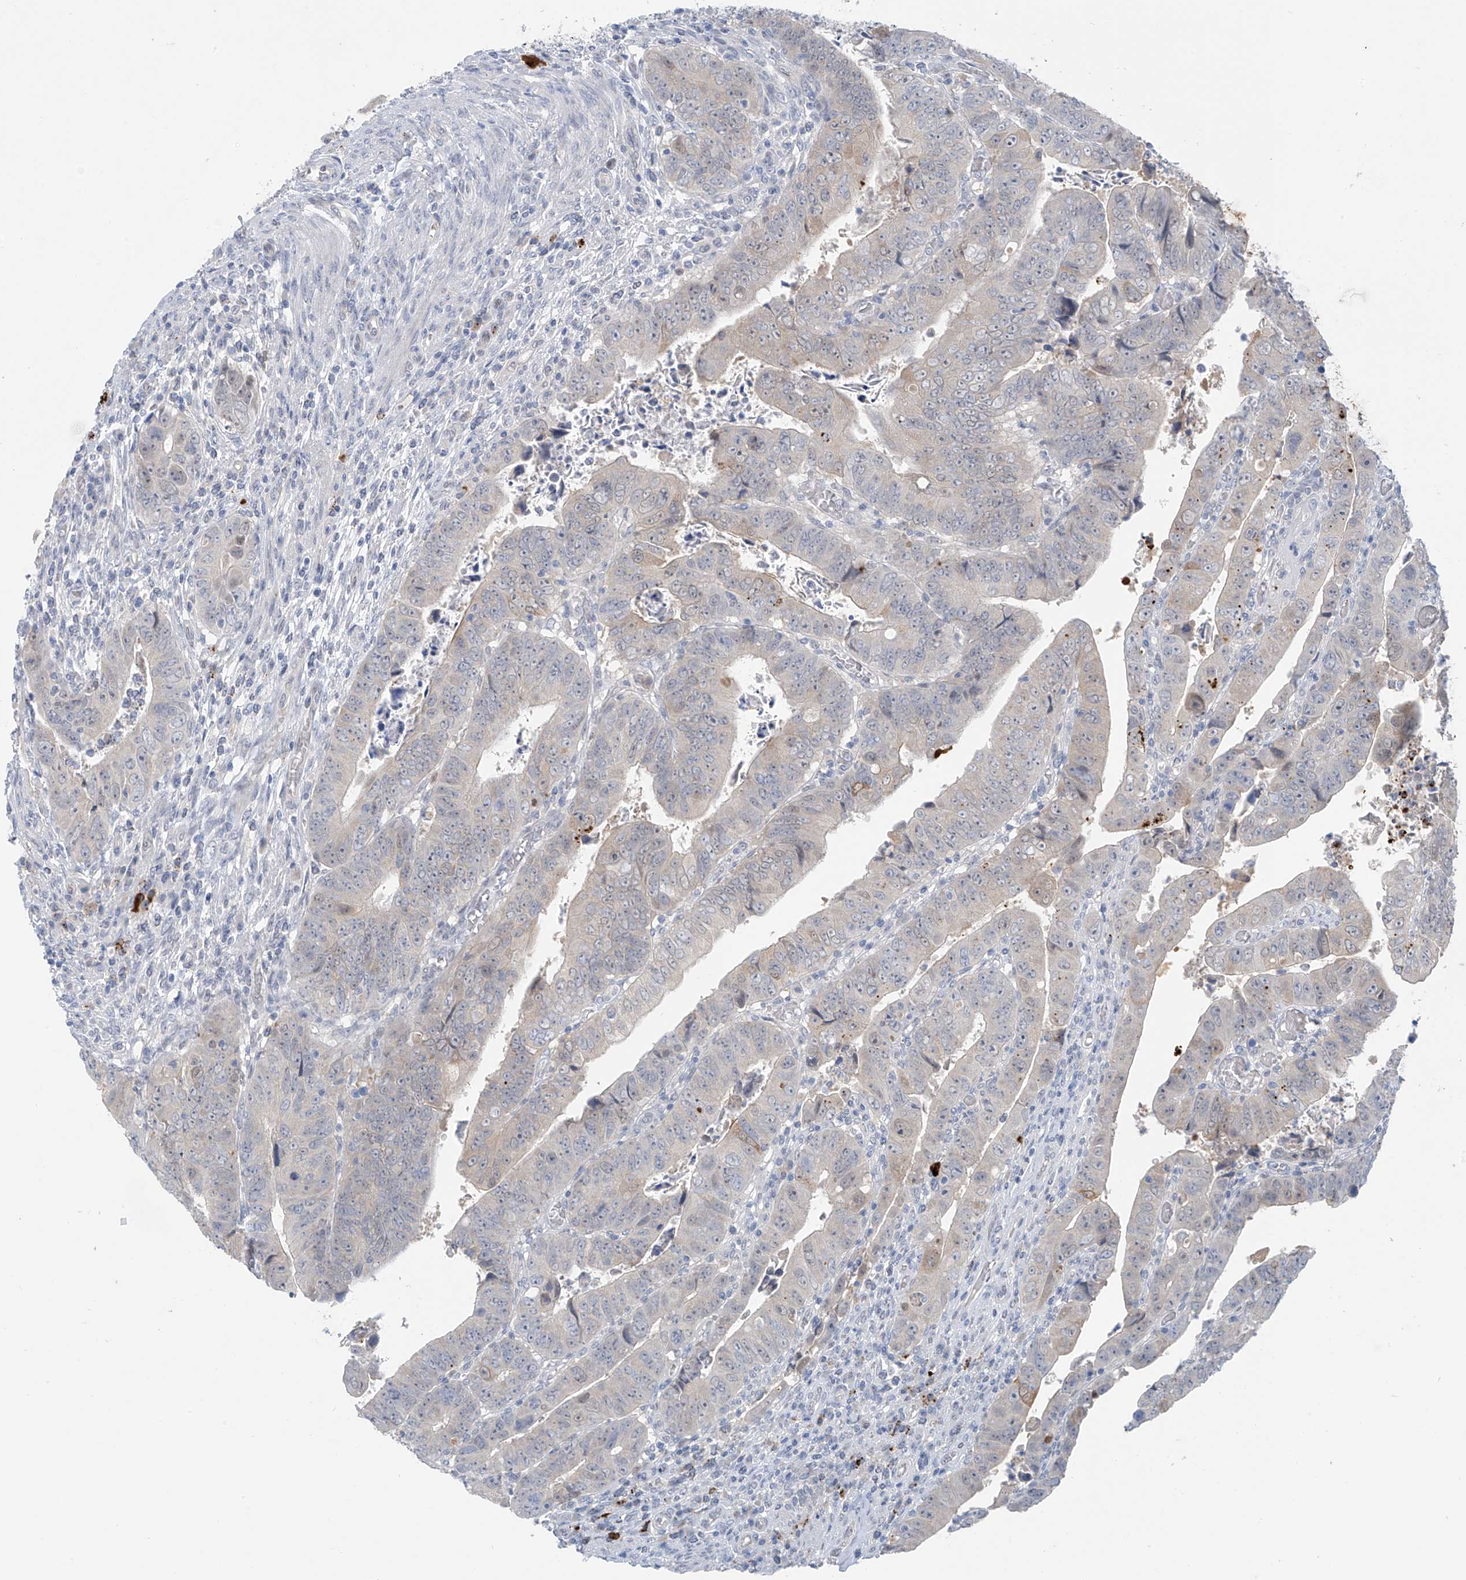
{"staining": {"intensity": "weak", "quantity": "<25%", "location": "cytoplasmic/membranous"}, "tissue": "colorectal cancer", "cell_type": "Tumor cells", "image_type": "cancer", "snomed": [{"axis": "morphology", "description": "Normal tissue, NOS"}, {"axis": "morphology", "description": "Adenocarcinoma, NOS"}, {"axis": "topography", "description": "Rectum"}], "caption": "This is an immunohistochemistry micrograph of adenocarcinoma (colorectal). There is no staining in tumor cells.", "gene": "ZNF793", "patient": {"sex": "female", "age": 65}}